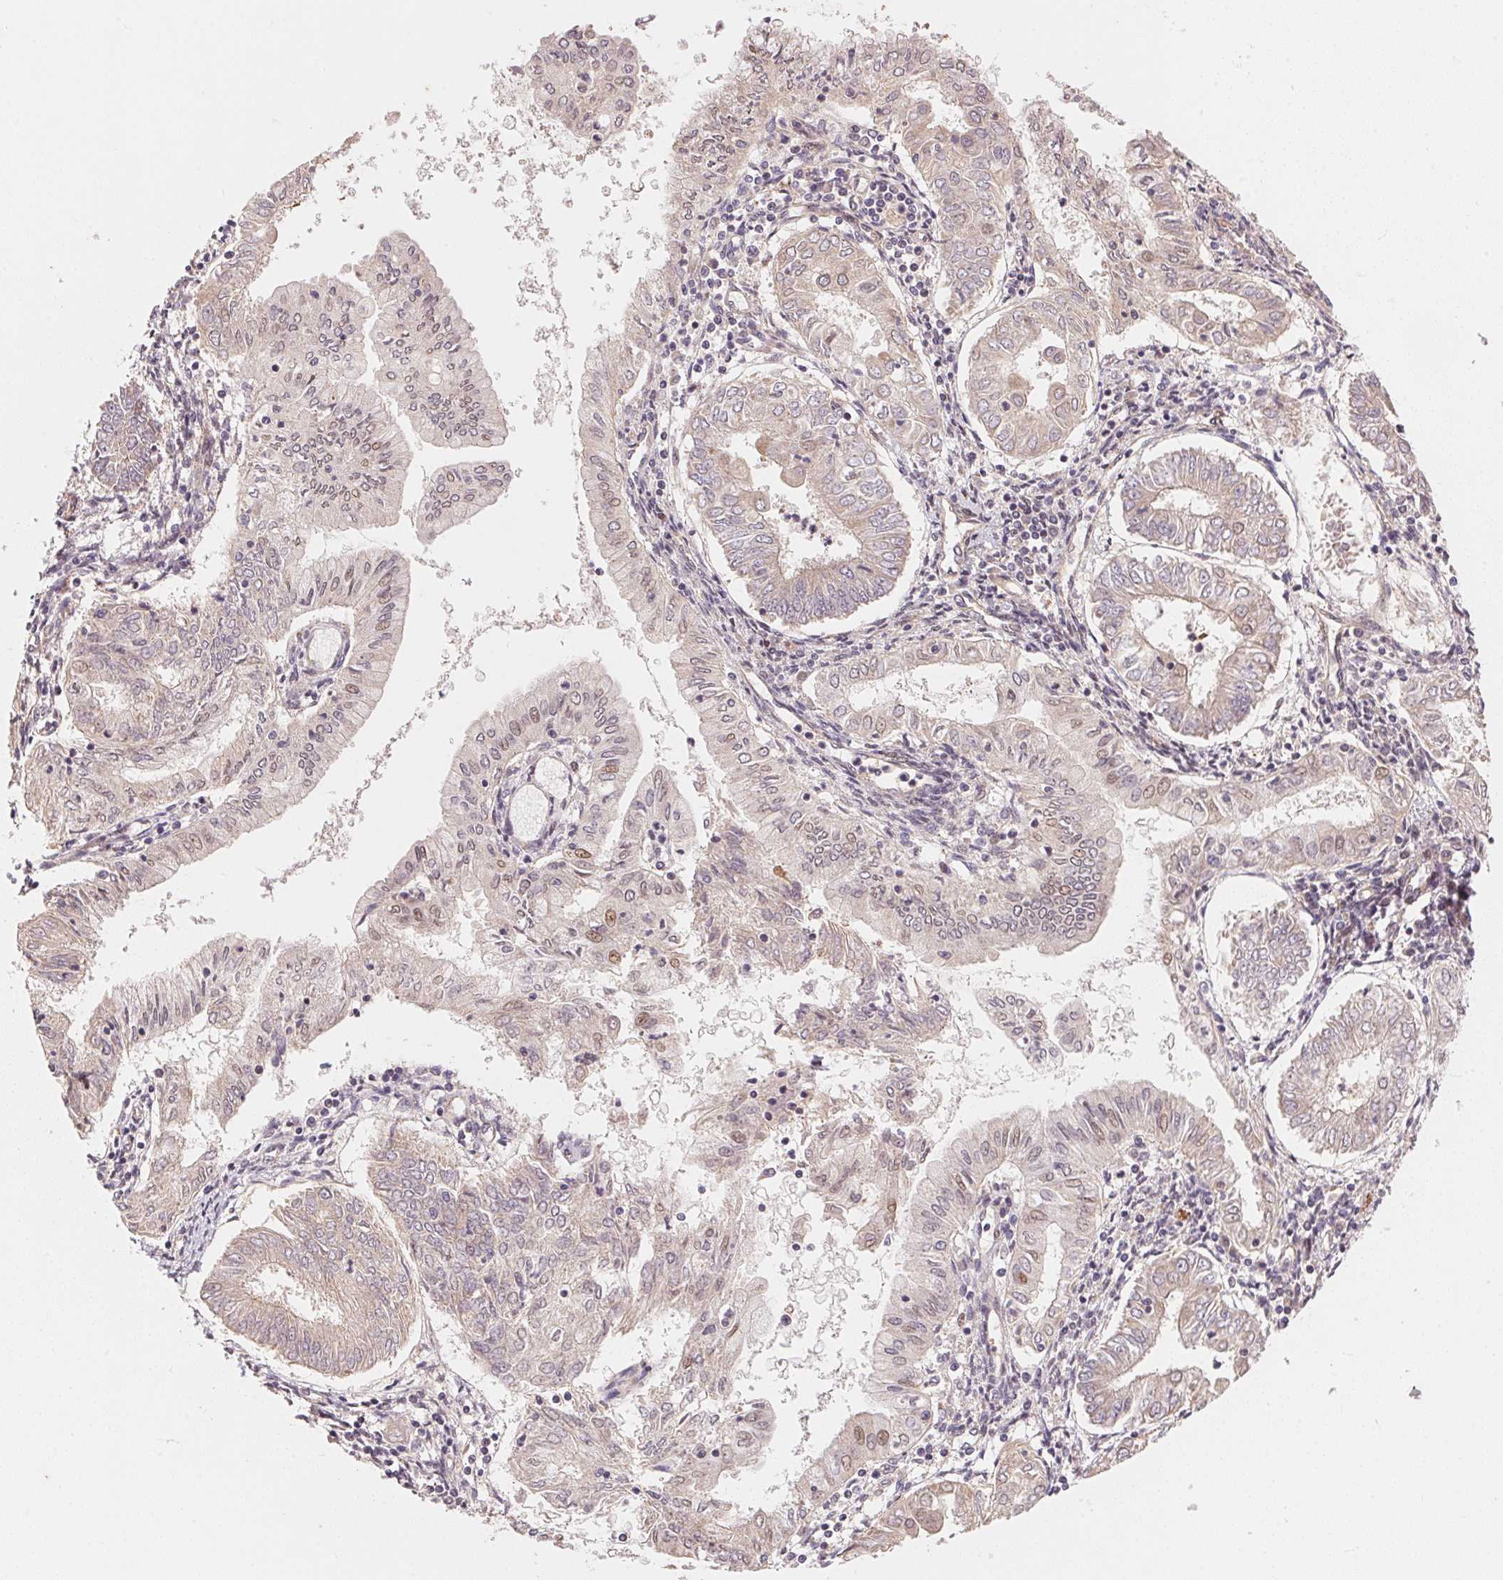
{"staining": {"intensity": "weak", "quantity": "25%-75%", "location": "cytoplasmic/membranous,nuclear"}, "tissue": "endometrial cancer", "cell_type": "Tumor cells", "image_type": "cancer", "snomed": [{"axis": "morphology", "description": "Adenocarcinoma, NOS"}, {"axis": "topography", "description": "Endometrium"}], "caption": "IHC histopathology image of neoplastic tissue: endometrial cancer stained using IHC demonstrates low levels of weak protein expression localized specifically in the cytoplasmic/membranous and nuclear of tumor cells, appearing as a cytoplasmic/membranous and nuclear brown color.", "gene": "TNIP2", "patient": {"sex": "female", "age": 68}}